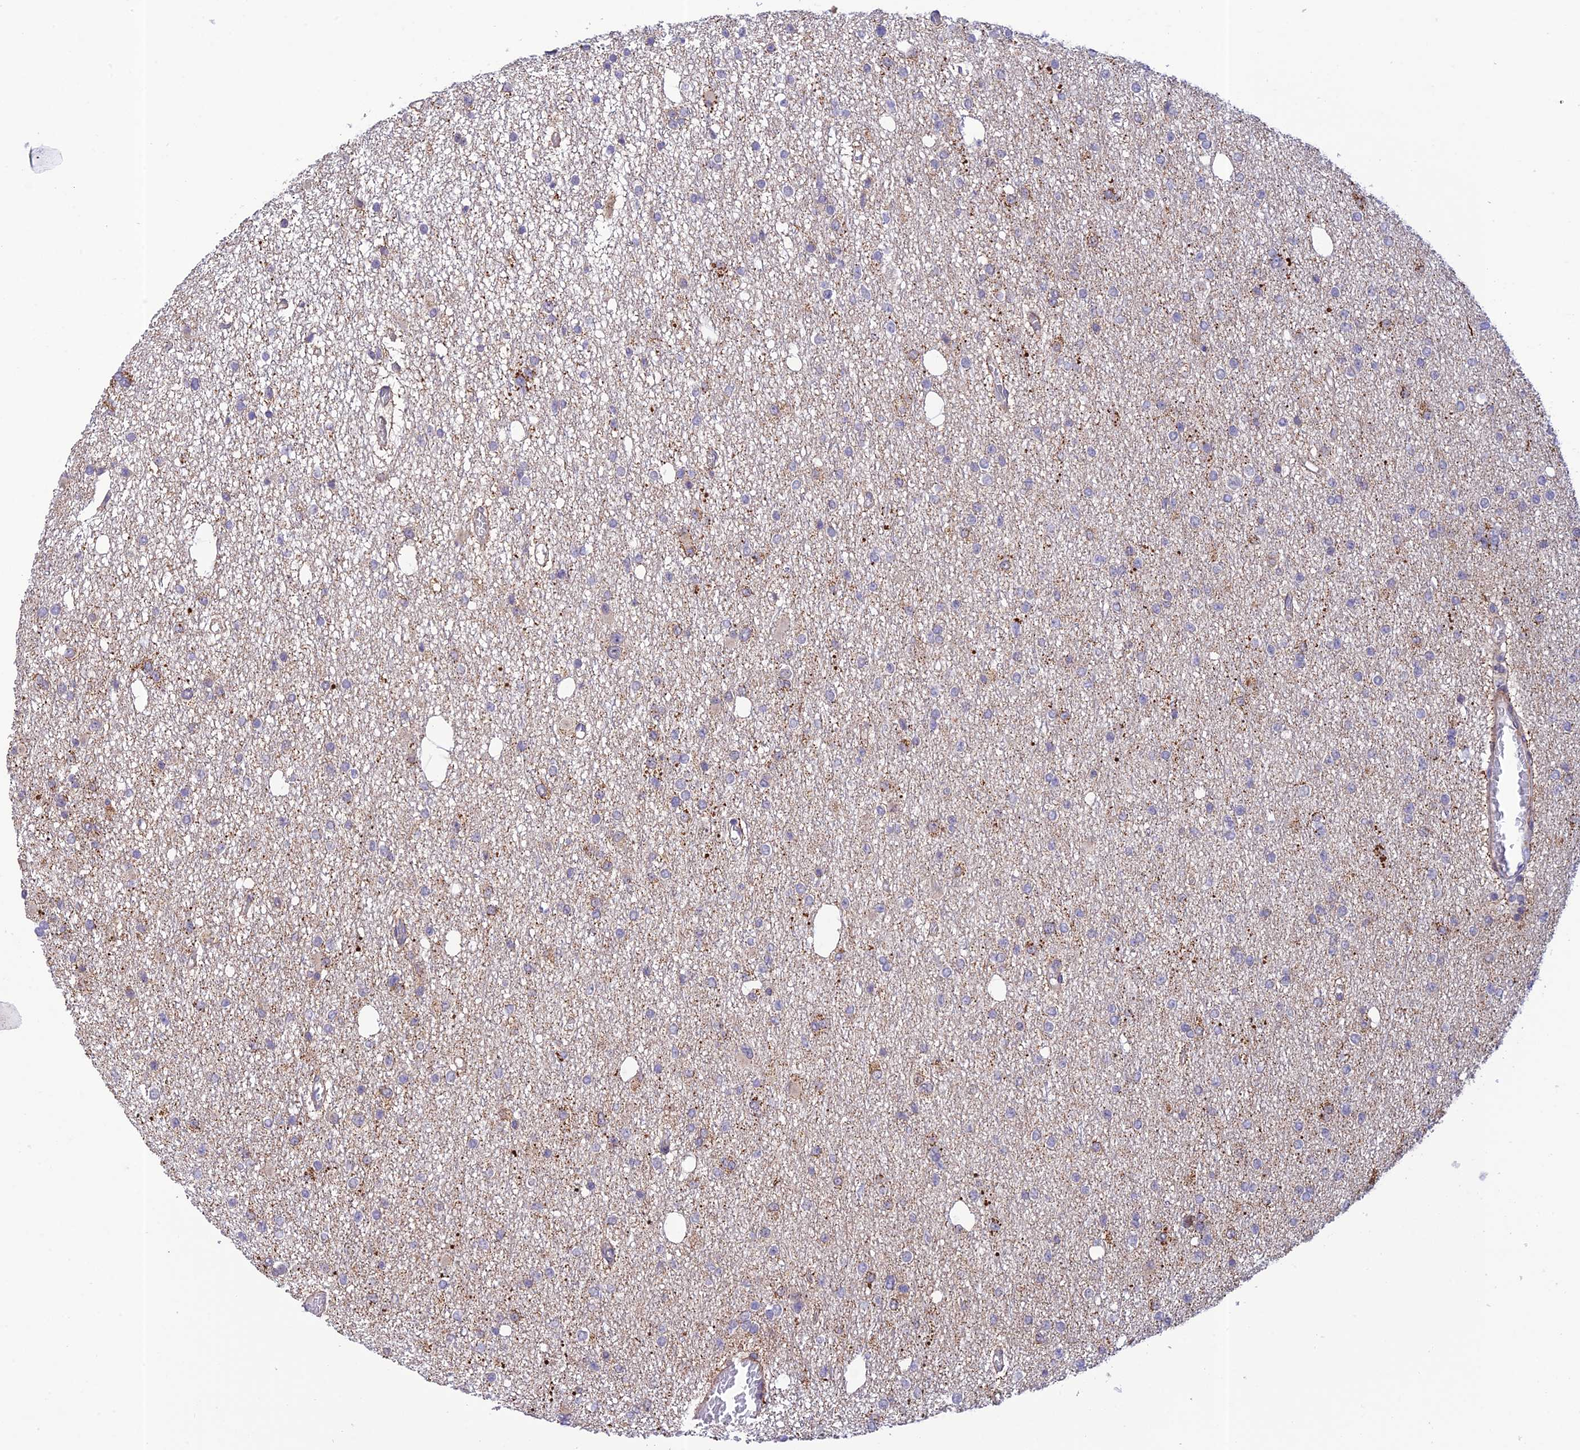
{"staining": {"intensity": "negative", "quantity": "none", "location": "none"}, "tissue": "glioma", "cell_type": "Tumor cells", "image_type": "cancer", "snomed": [{"axis": "morphology", "description": "Glioma, malignant, Low grade"}, {"axis": "topography", "description": "Brain"}], "caption": "DAB immunohistochemical staining of malignant low-grade glioma displays no significant staining in tumor cells. (Immunohistochemistry (ihc), brightfield microscopy, high magnification).", "gene": "ZNF584", "patient": {"sex": "female", "age": 22}}